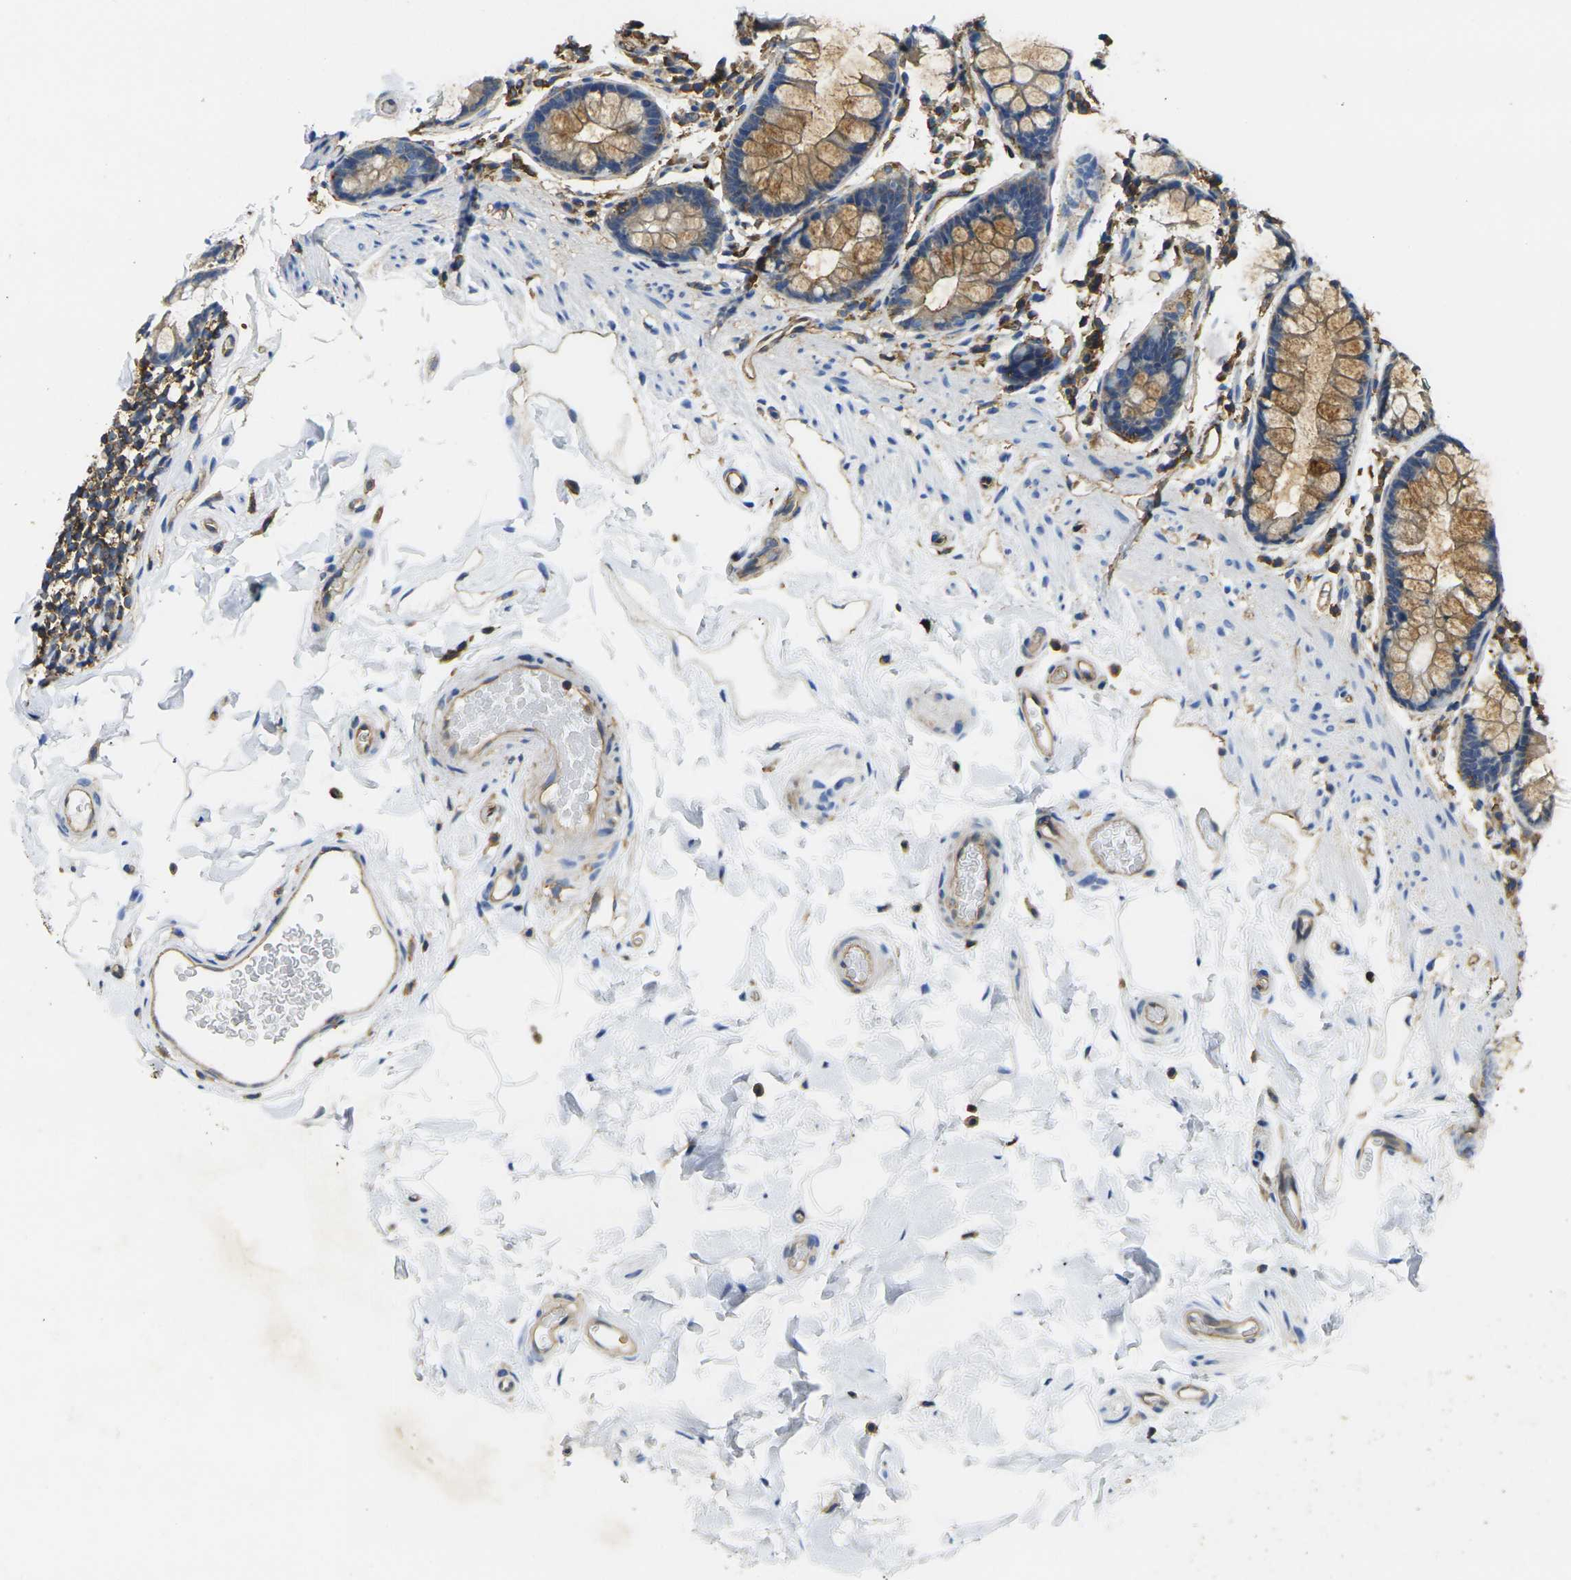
{"staining": {"intensity": "moderate", "quantity": ">75%", "location": "cytoplasmic/membranous"}, "tissue": "colon", "cell_type": "Endothelial cells", "image_type": "normal", "snomed": [{"axis": "morphology", "description": "Normal tissue, NOS"}, {"axis": "topography", "description": "Colon"}], "caption": "An image of colon stained for a protein demonstrates moderate cytoplasmic/membranous brown staining in endothelial cells. Ihc stains the protein of interest in brown and the nuclei are stained blue.", "gene": "FAM110D", "patient": {"sex": "female", "age": 80}}